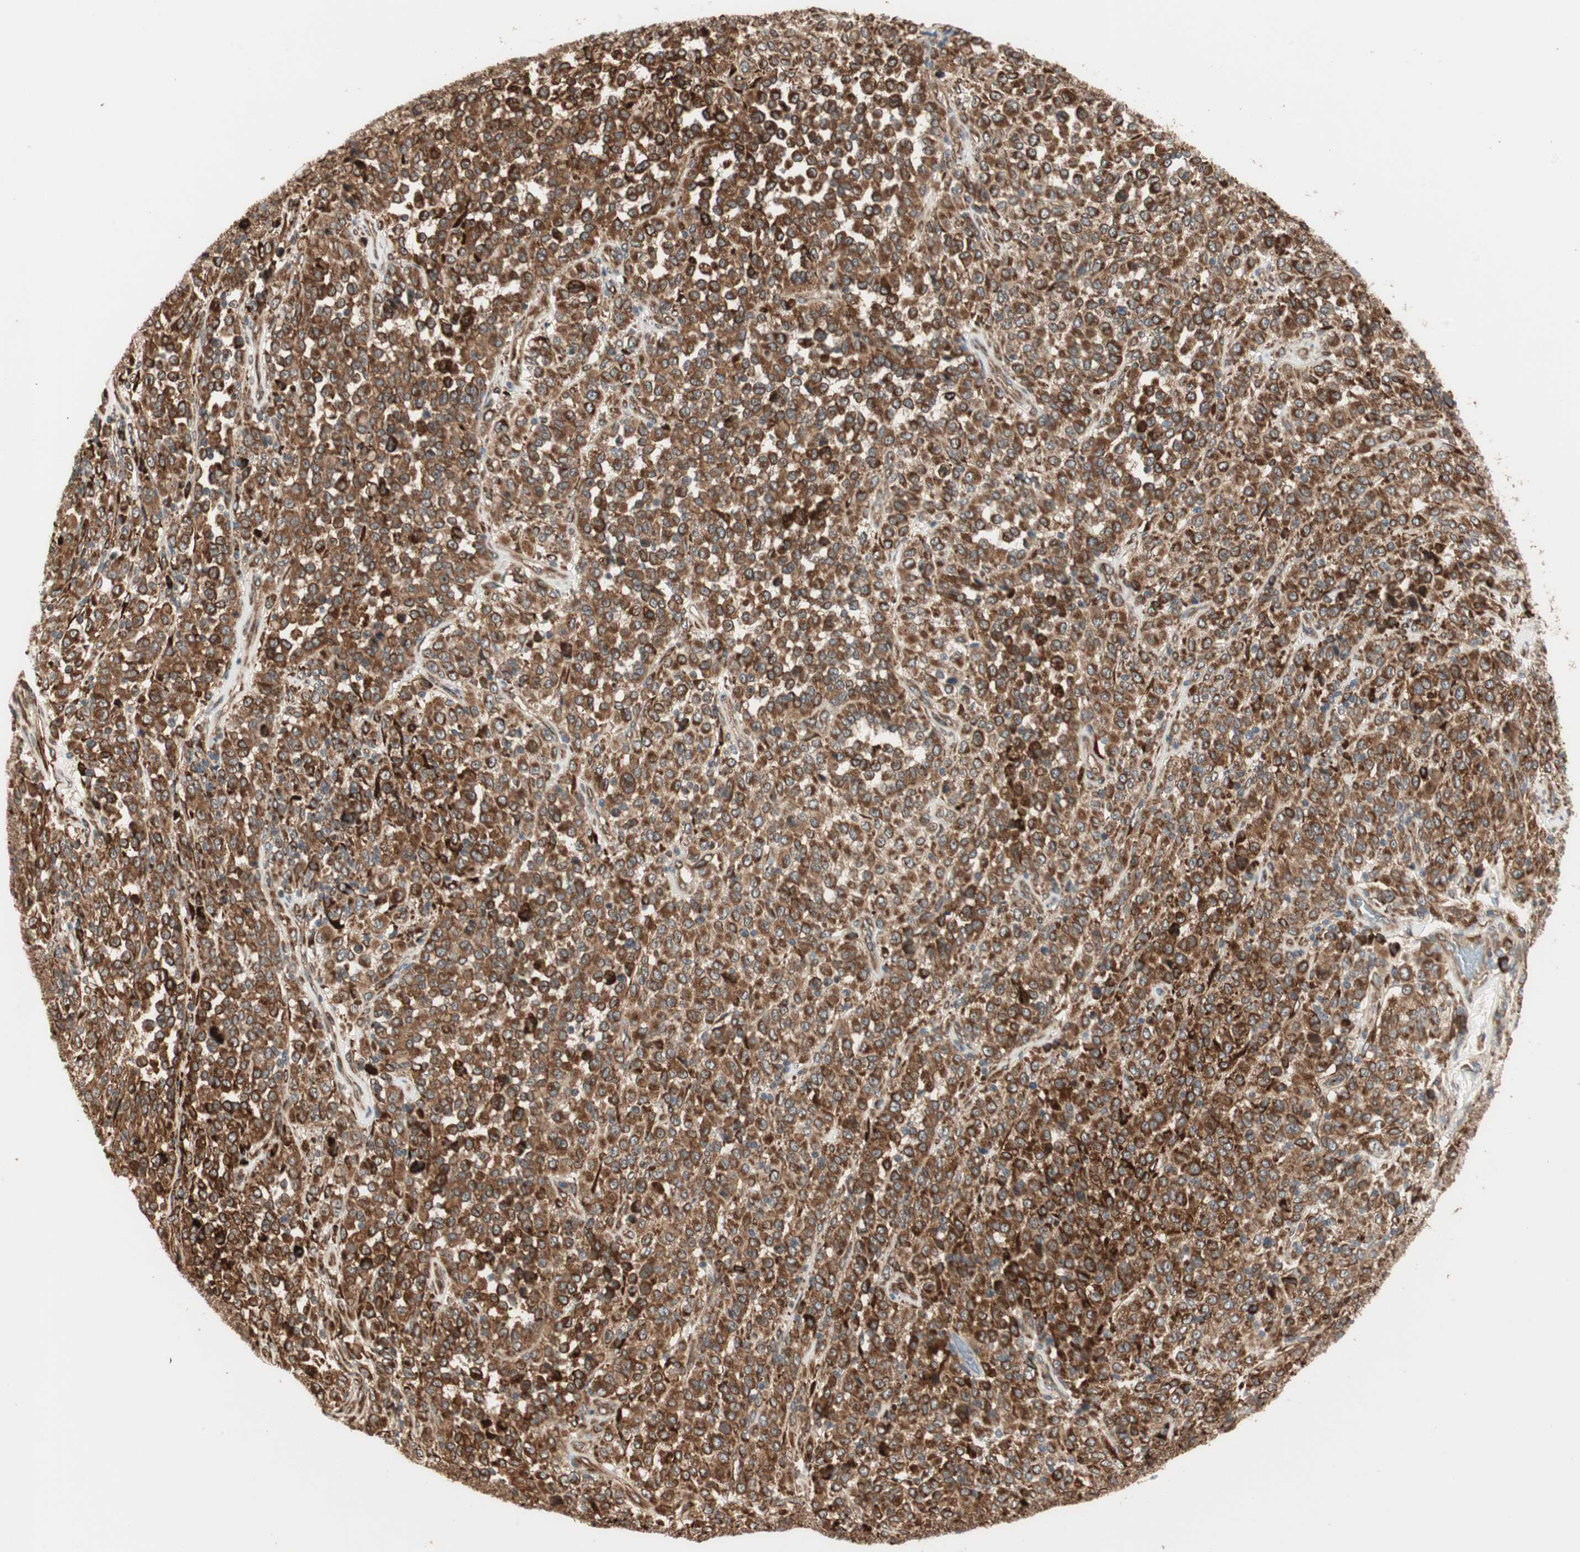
{"staining": {"intensity": "strong", "quantity": ">75%", "location": "cytoplasmic/membranous"}, "tissue": "melanoma", "cell_type": "Tumor cells", "image_type": "cancer", "snomed": [{"axis": "morphology", "description": "Malignant melanoma, Metastatic site"}, {"axis": "topography", "description": "Pancreas"}], "caption": "A high amount of strong cytoplasmic/membranous positivity is seen in approximately >75% of tumor cells in melanoma tissue.", "gene": "P4HA1", "patient": {"sex": "female", "age": 30}}